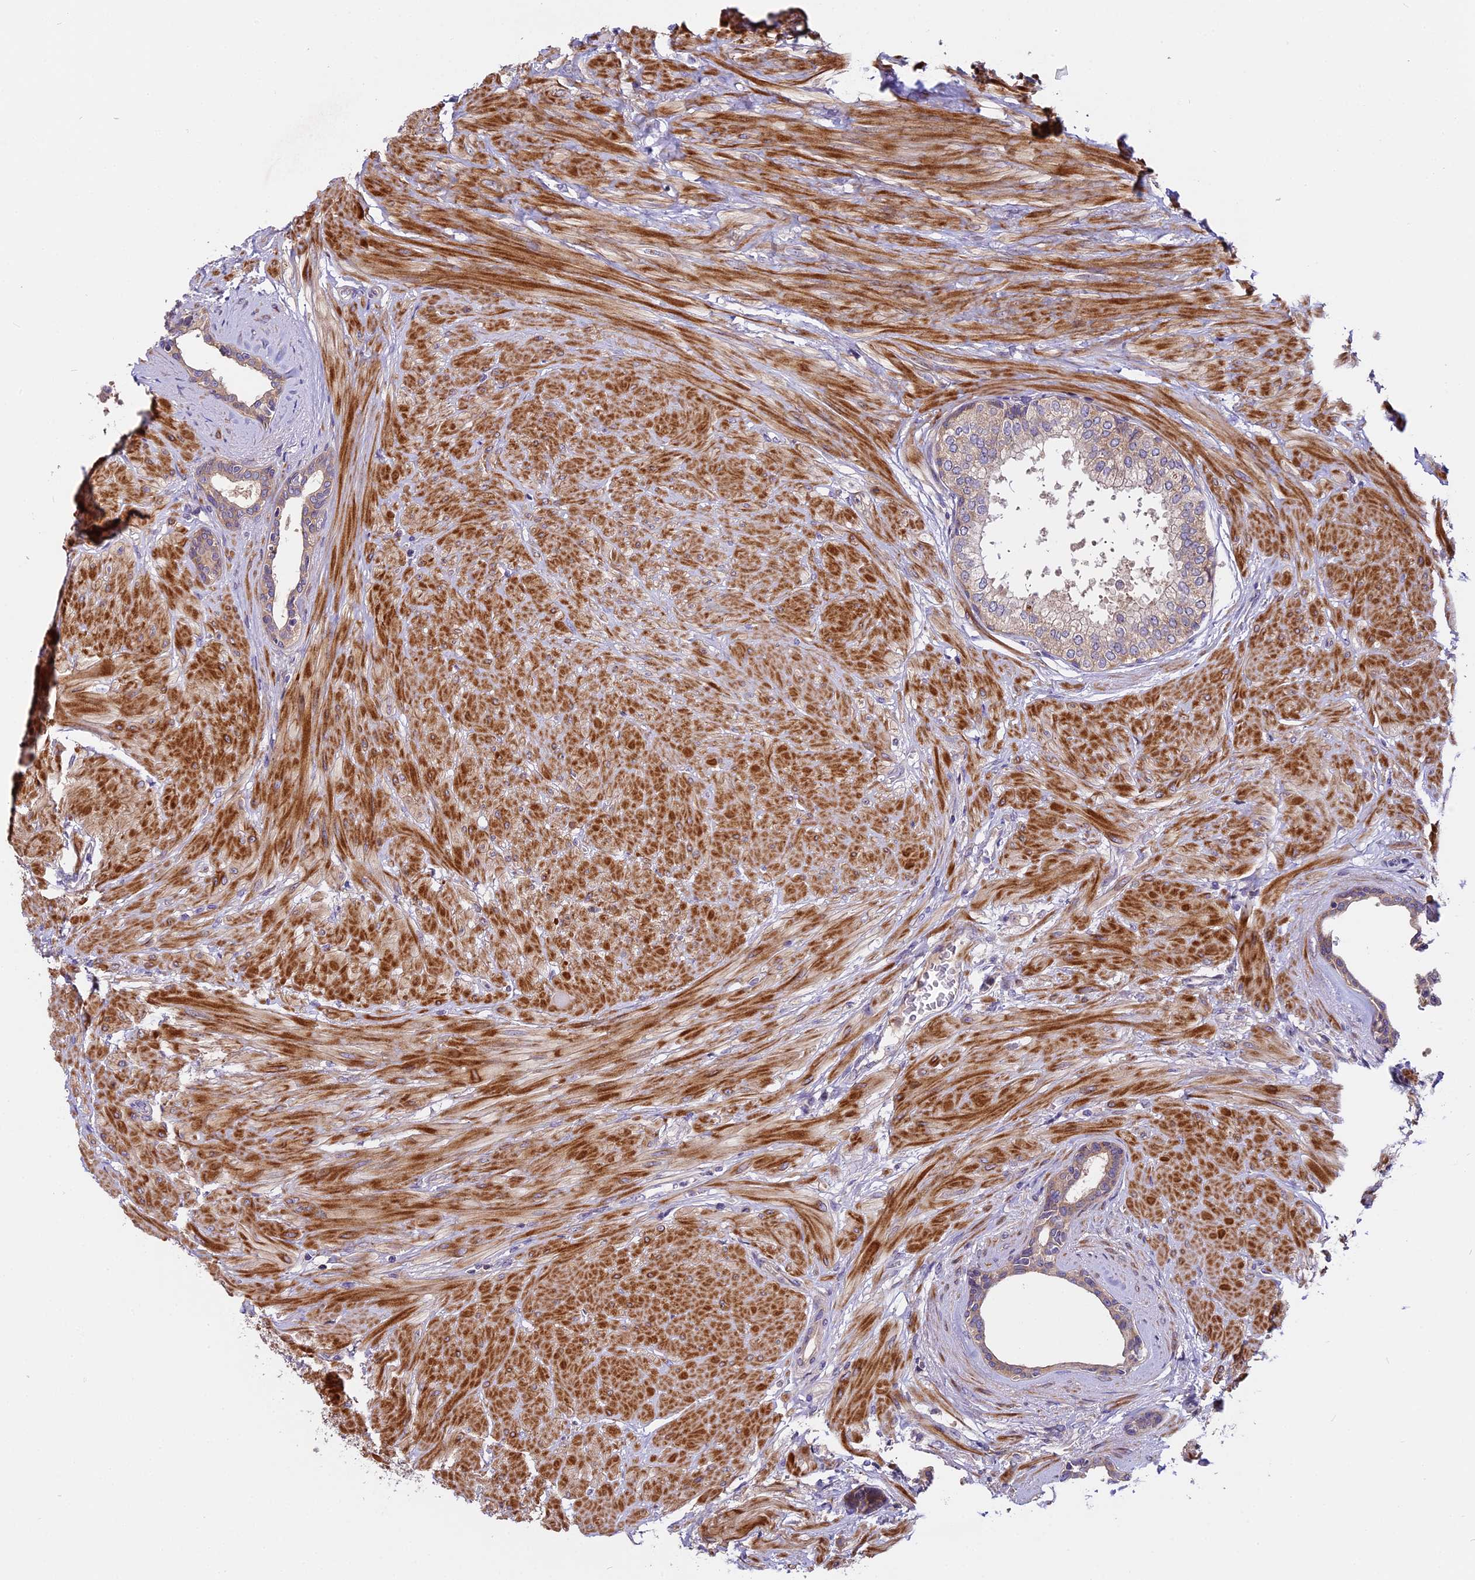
{"staining": {"intensity": "weak", "quantity": "25%-75%", "location": "cytoplasmic/membranous"}, "tissue": "prostate", "cell_type": "Glandular cells", "image_type": "normal", "snomed": [{"axis": "morphology", "description": "Normal tissue, NOS"}, {"axis": "topography", "description": "Prostate"}], "caption": "A high-resolution photomicrograph shows immunohistochemistry staining of benign prostate, which displays weak cytoplasmic/membranous expression in about 25%-75% of glandular cells.", "gene": "FAM98C", "patient": {"sex": "male", "age": 48}}